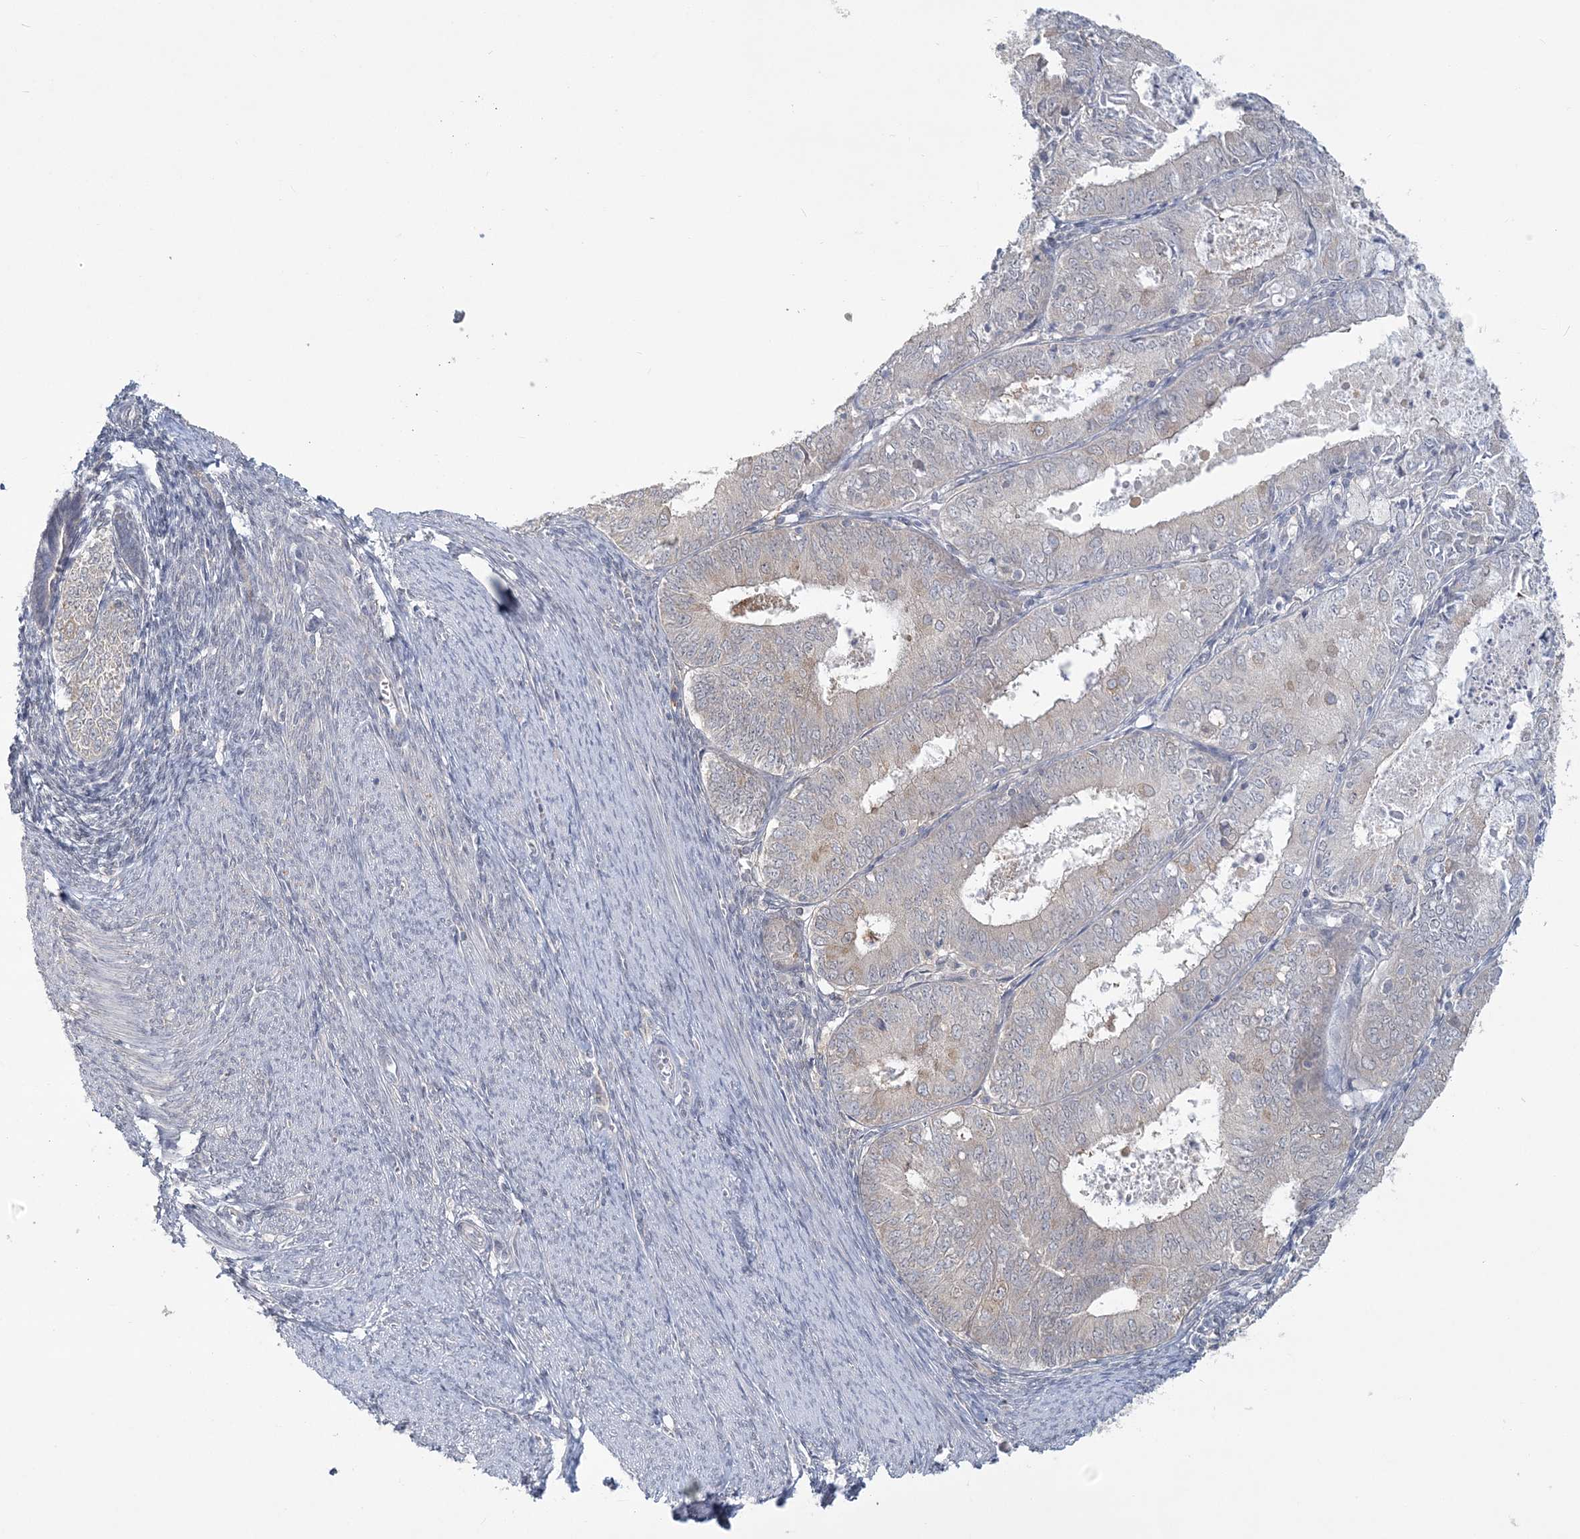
{"staining": {"intensity": "weak", "quantity": "<25%", "location": "cytoplasmic/membranous"}, "tissue": "endometrial cancer", "cell_type": "Tumor cells", "image_type": "cancer", "snomed": [{"axis": "morphology", "description": "Adenocarcinoma, NOS"}, {"axis": "topography", "description": "Endometrium"}], "caption": "Photomicrograph shows no protein expression in tumor cells of endometrial cancer (adenocarcinoma) tissue.", "gene": "ANKS1A", "patient": {"sex": "female", "age": 57}}